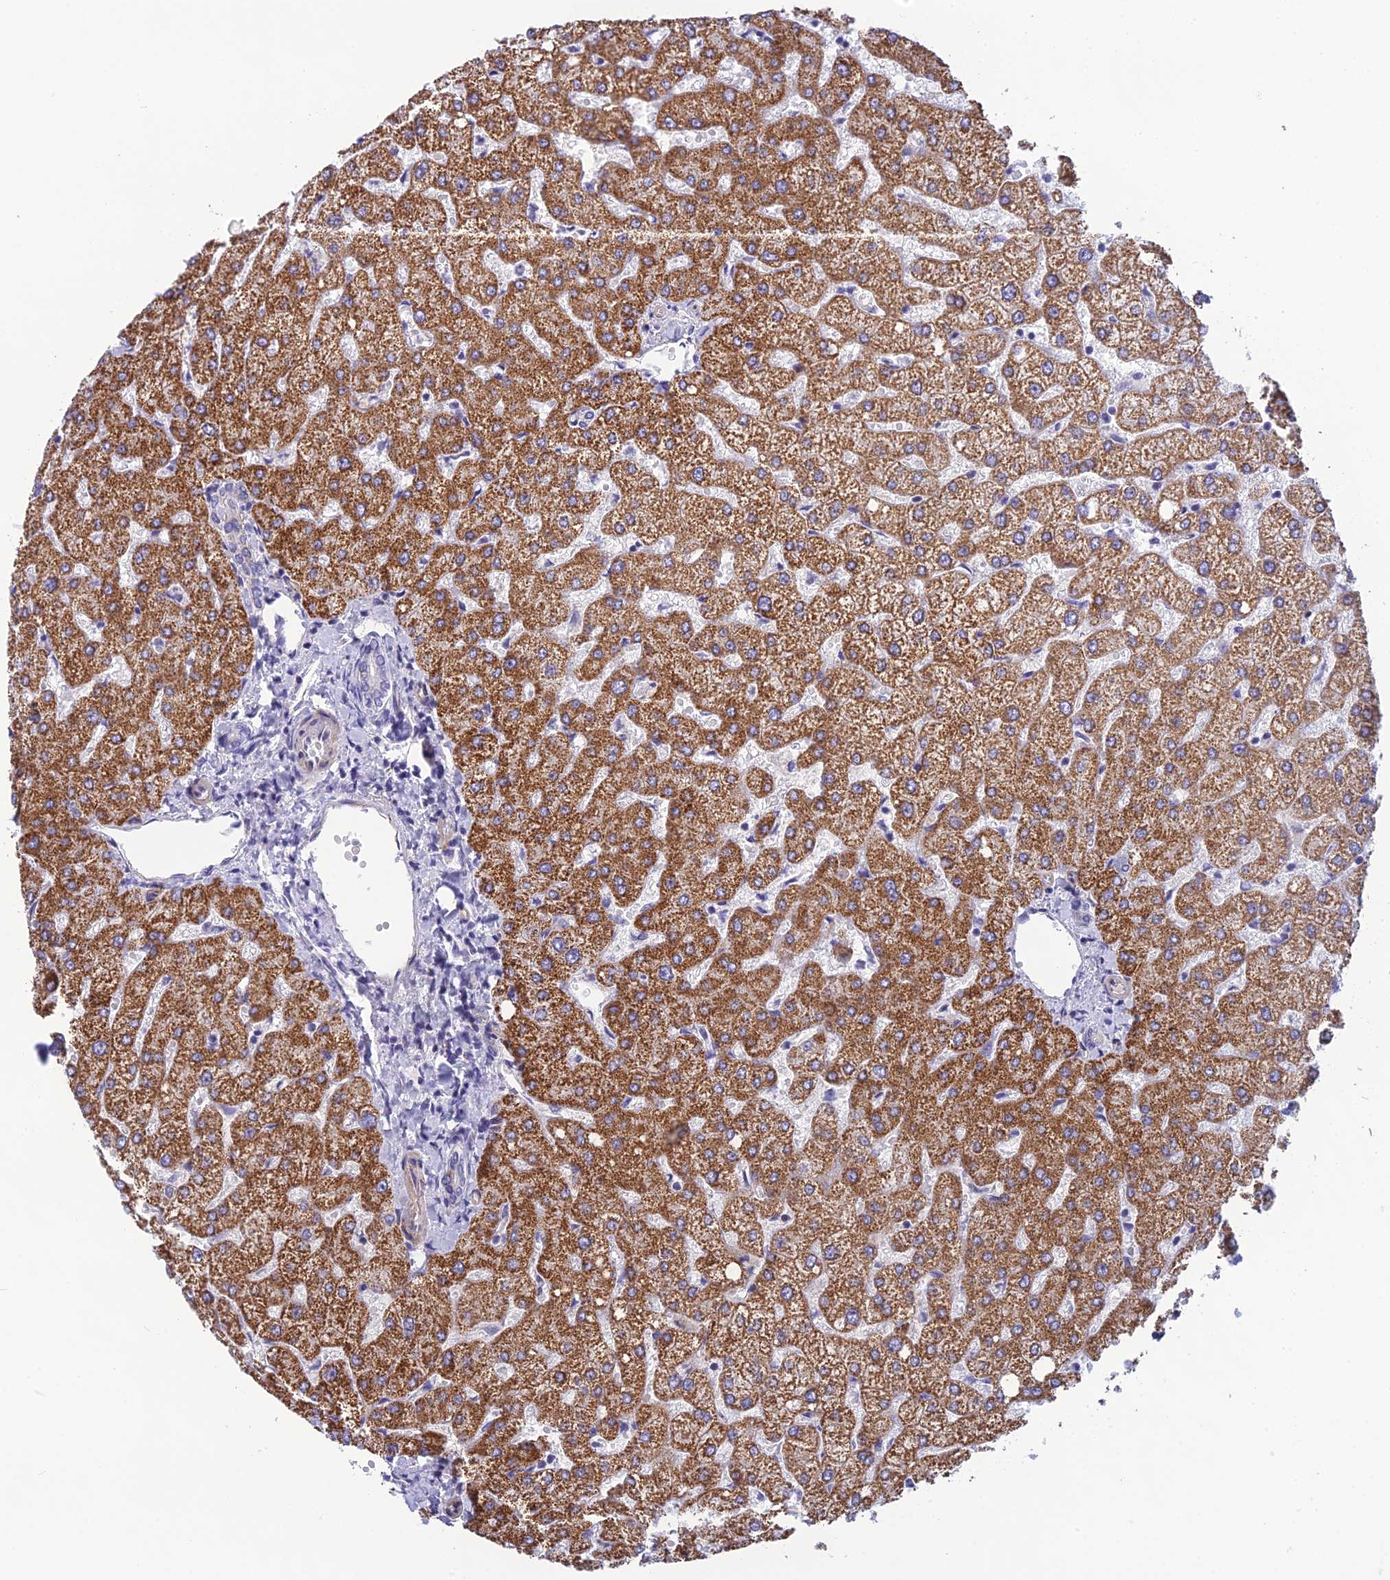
{"staining": {"intensity": "negative", "quantity": "none", "location": "none"}, "tissue": "liver", "cell_type": "Cholangiocytes", "image_type": "normal", "snomed": [{"axis": "morphology", "description": "Normal tissue, NOS"}, {"axis": "topography", "description": "Liver"}], "caption": "Human liver stained for a protein using IHC reveals no positivity in cholangiocytes.", "gene": "POMGNT1", "patient": {"sex": "female", "age": 54}}